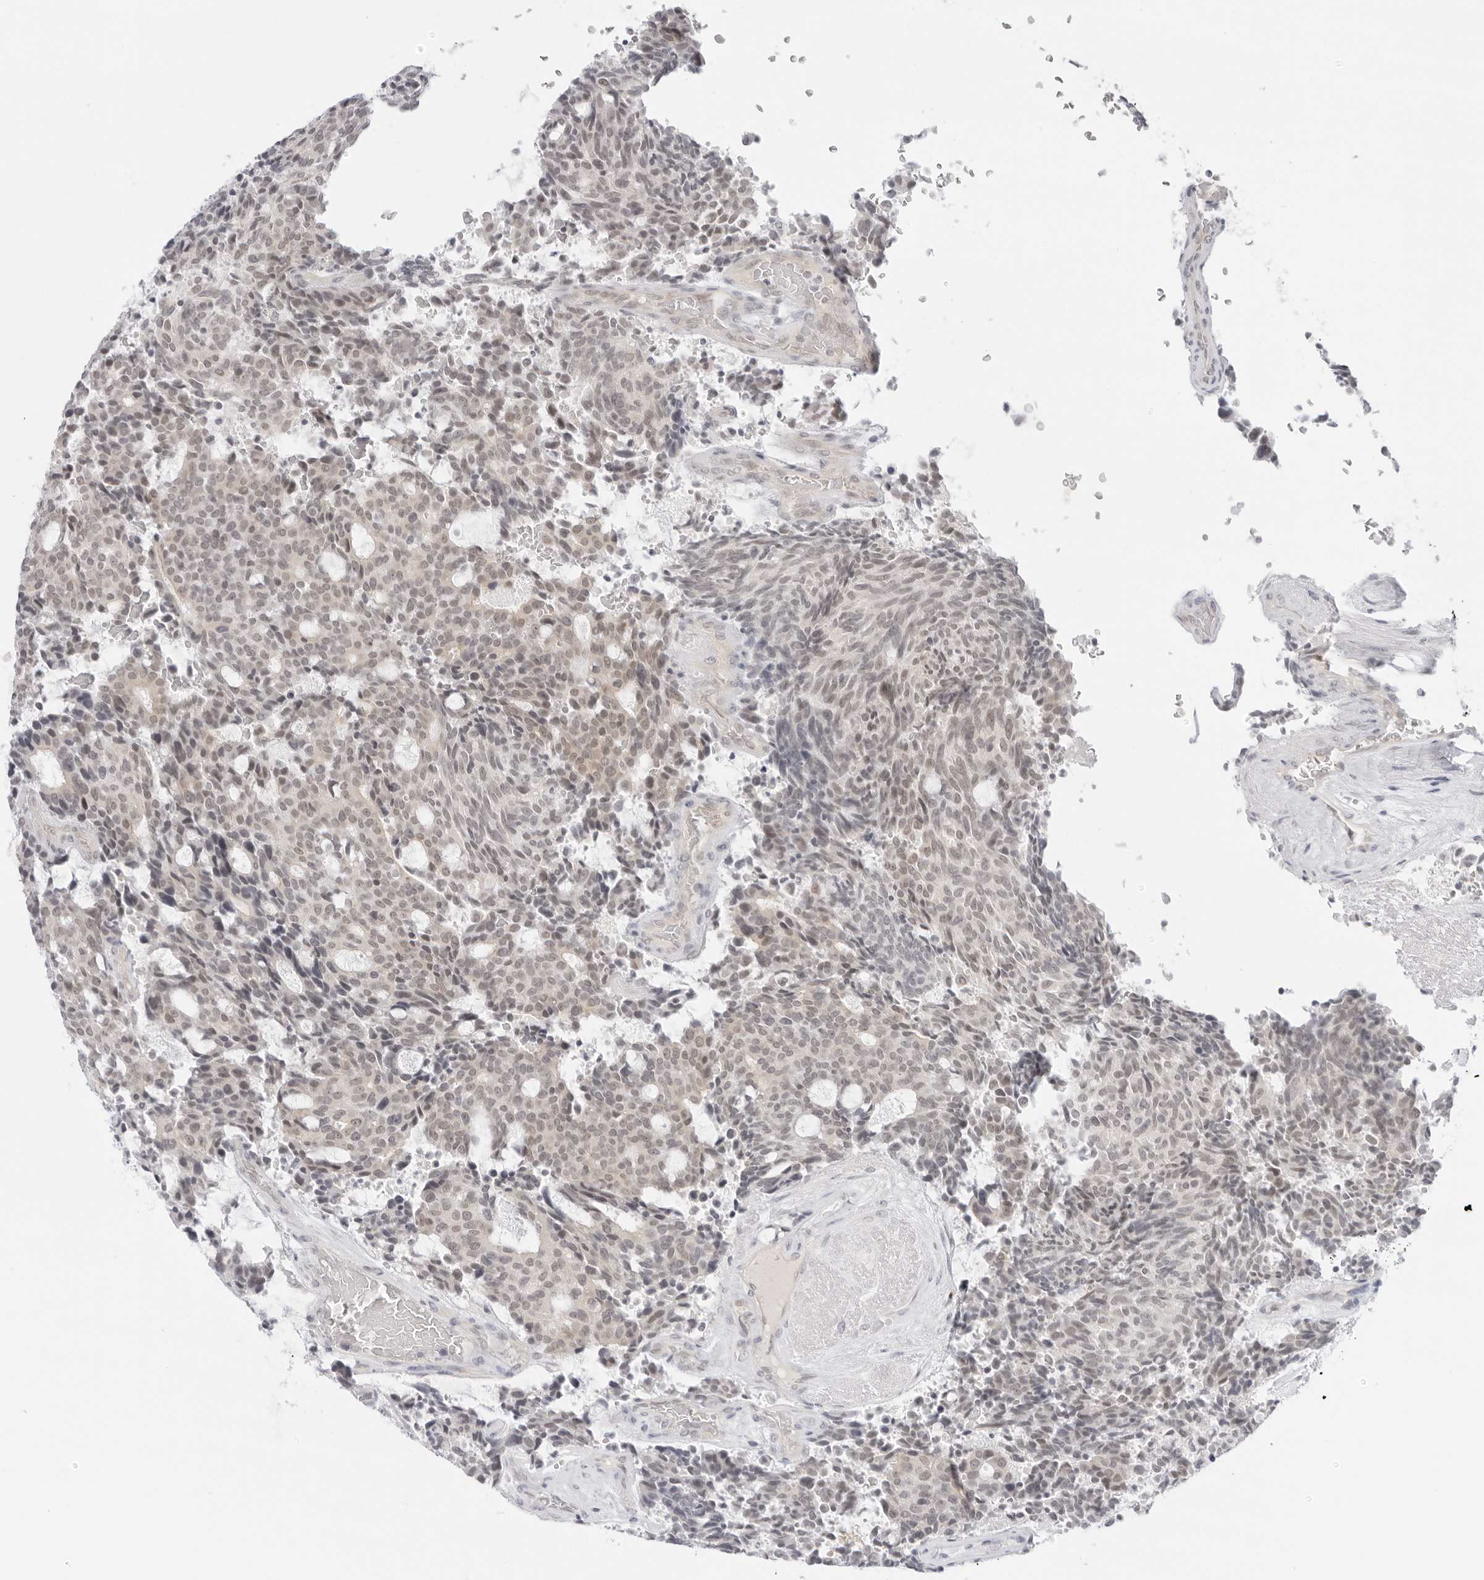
{"staining": {"intensity": "weak", "quantity": "25%-75%", "location": "nuclear"}, "tissue": "carcinoid", "cell_type": "Tumor cells", "image_type": "cancer", "snomed": [{"axis": "morphology", "description": "Carcinoid, malignant, NOS"}, {"axis": "topography", "description": "Pancreas"}], "caption": "Human malignant carcinoid stained with a brown dye shows weak nuclear positive positivity in approximately 25%-75% of tumor cells.", "gene": "MED18", "patient": {"sex": "female", "age": 54}}